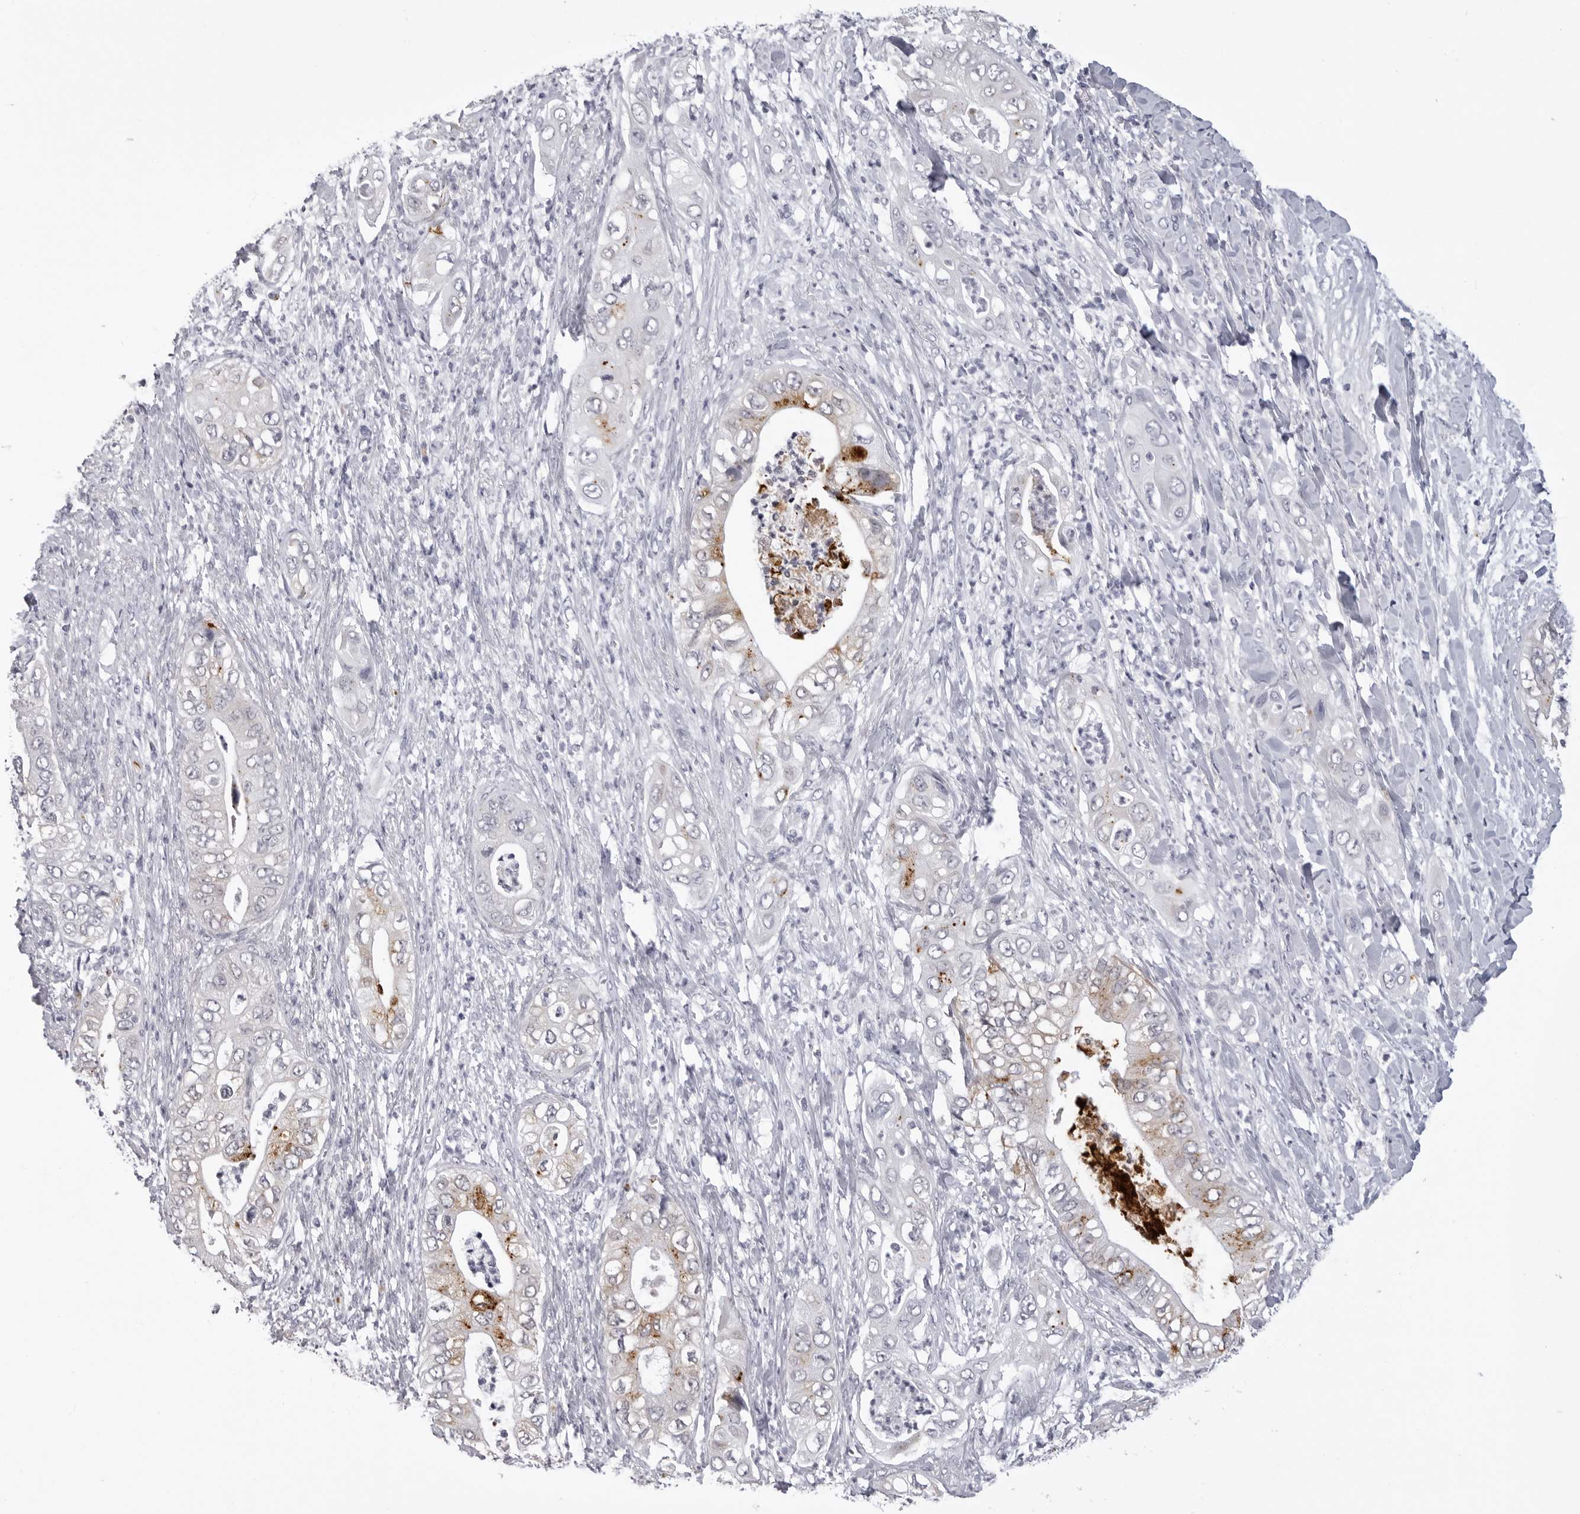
{"staining": {"intensity": "moderate", "quantity": "<25%", "location": "cytoplasmic/membranous"}, "tissue": "pancreatic cancer", "cell_type": "Tumor cells", "image_type": "cancer", "snomed": [{"axis": "morphology", "description": "Adenocarcinoma, NOS"}, {"axis": "topography", "description": "Pancreas"}], "caption": "High-power microscopy captured an immunohistochemistry (IHC) image of pancreatic adenocarcinoma, revealing moderate cytoplasmic/membranous expression in about <25% of tumor cells.", "gene": "LGALS4", "patient": {"sex": "female", "age": 78}}